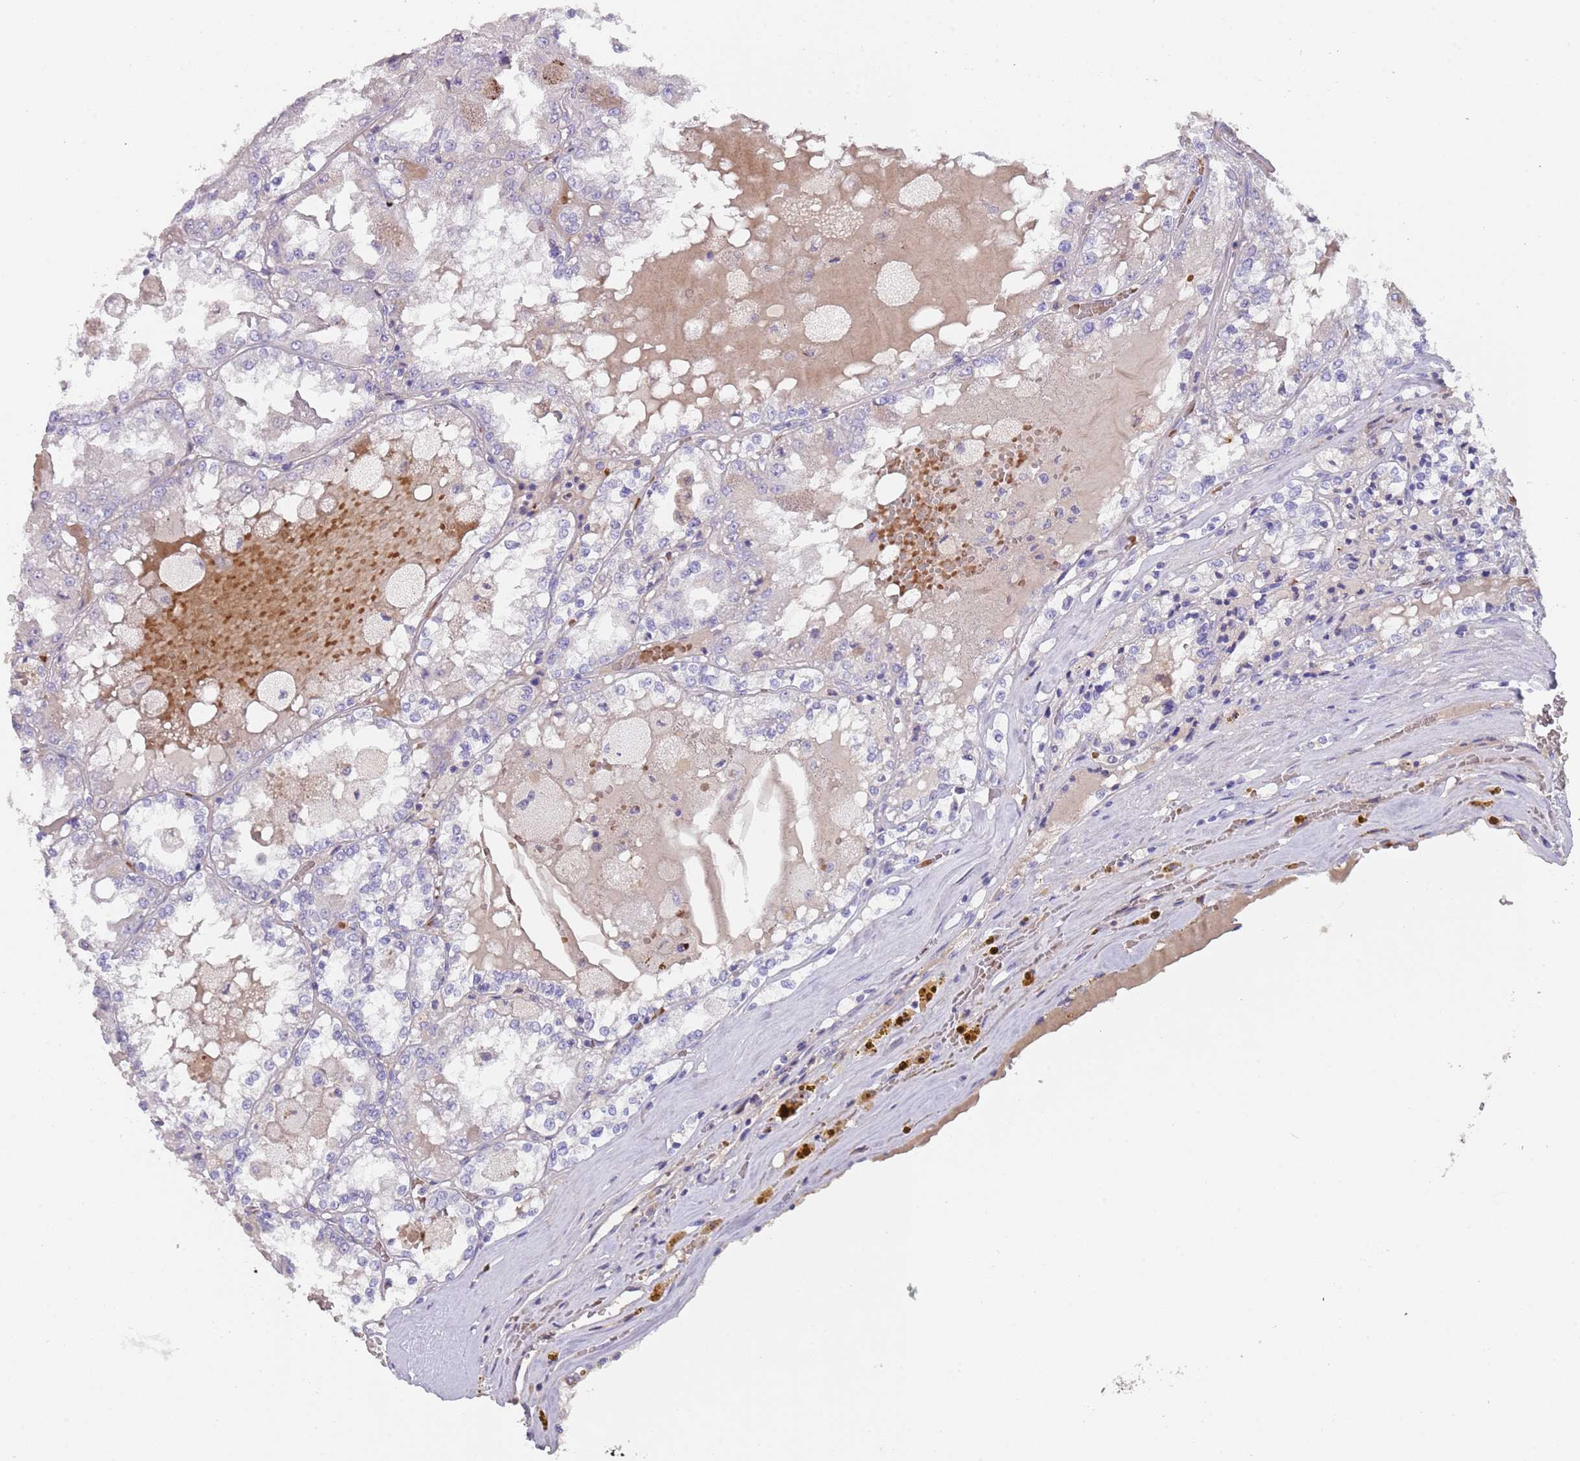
{"staining": {"intensity": "negative", "quantity": "none", "location": "none"}, "tissue": "renal cancer", "cell_type": "Tumor cells", "image_type": "cancer", "snomed": [{"axis": "morphology", "description": "Adenocarcinoma, NOS"}, {"axis": "topography", "description": "Kidney"}], "caption": "Micrograph shows no significant protein staining in tumor cells of renal adenocarcinoma.", "gene": "TMEM251", "patient": {"sex": "female", "age": 56}}